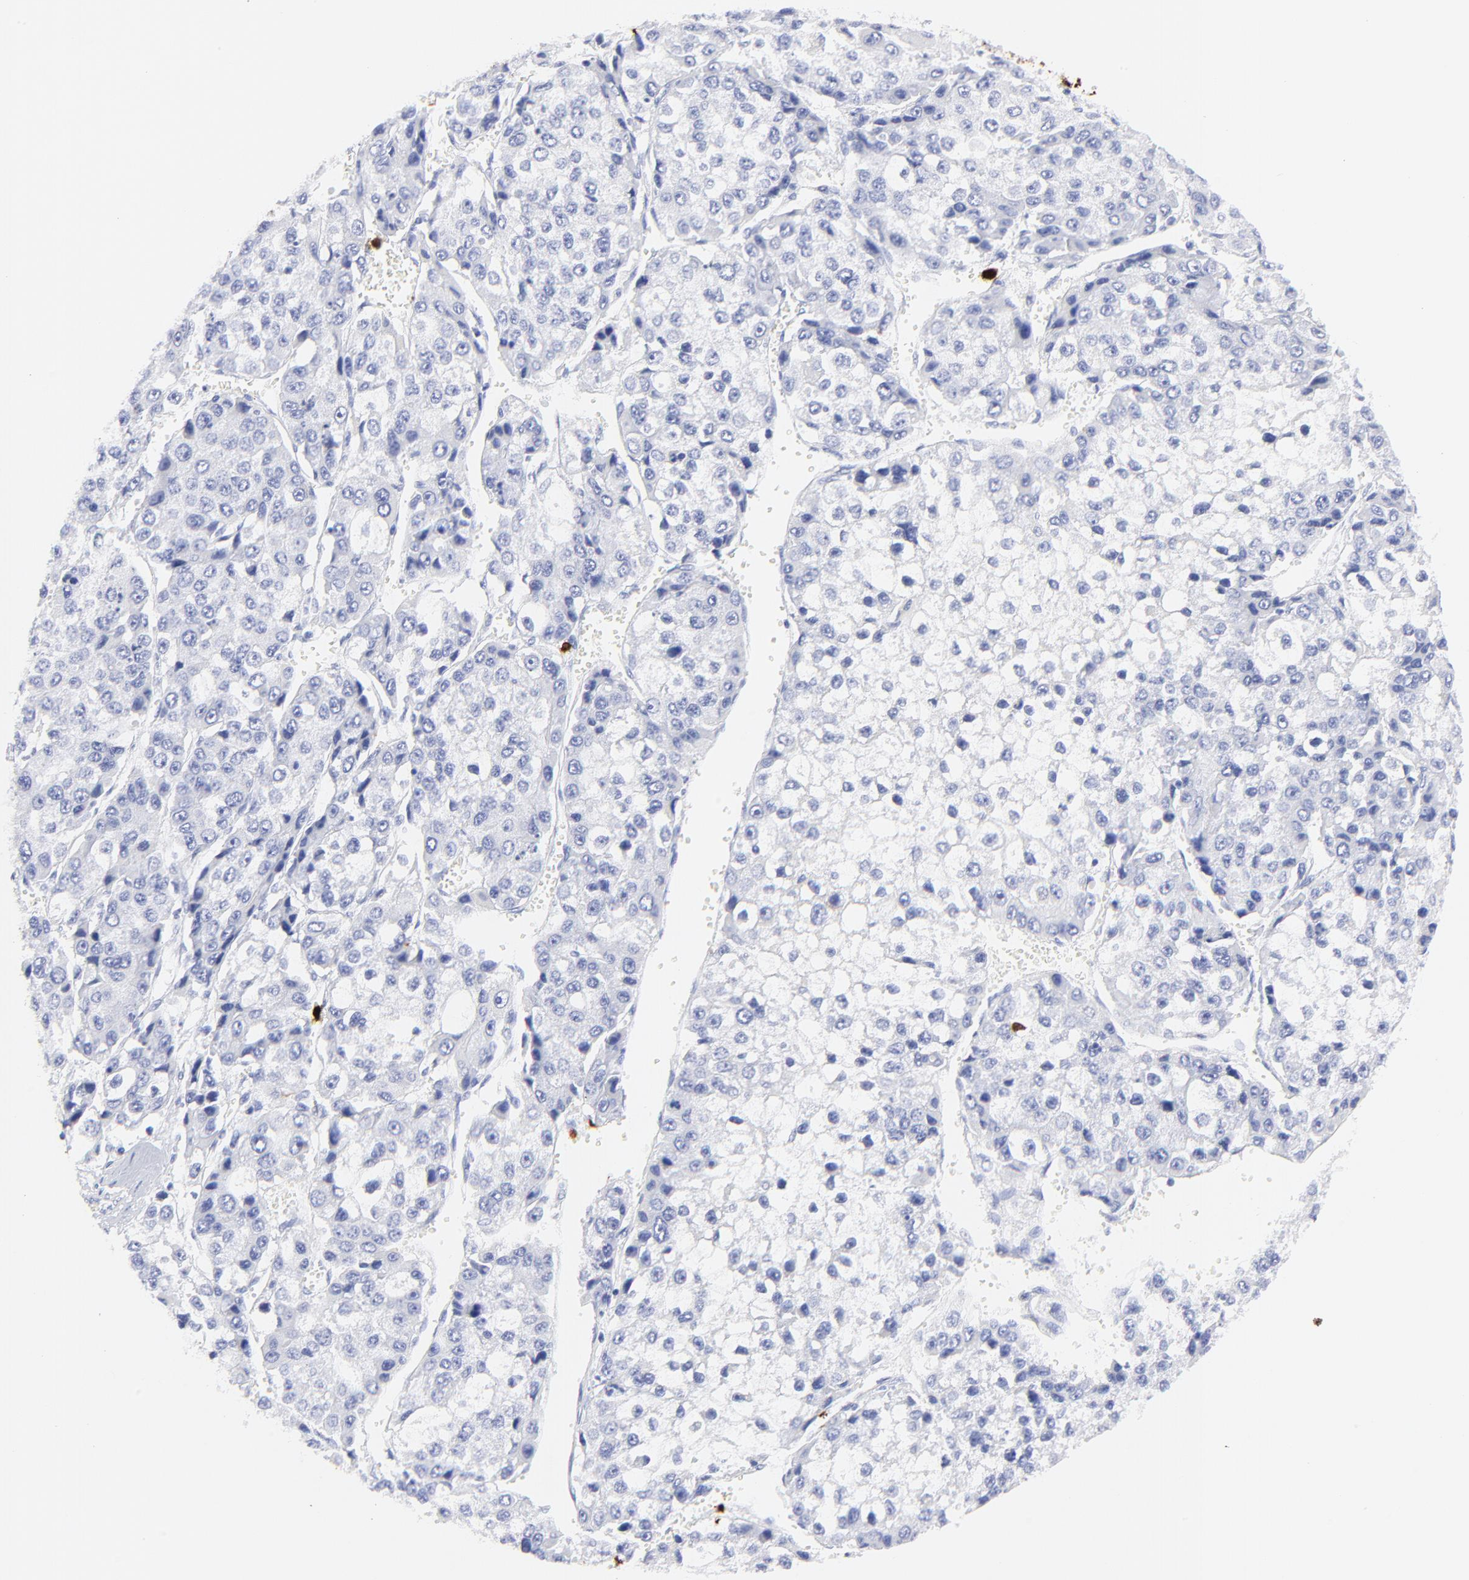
{"staining": {"intensity": "negative", "quantity": "none", "location": "none"}, "tissue": "liver cancer", "cell_type": "Tumor cells", "image_type": "cancer", "snomed": [{"axis": "morphology", "description": "Carcinoma, Hepatocellular, NOS"}, {"axis": "topography", "description": "Liver"}], "caption": "Immunohistochemical staining of human hepatocellular carcinoma (liver) demonstrates no significant positivity in tumor cells. Brightfield microscopy of IHC stained with DAB (3,3'-diaminobenzidine) (brown) and hematoxylin (blue), captured at high magnification.", "gene": "S100A12", "patient": {"sex": "female", "age": 66}}